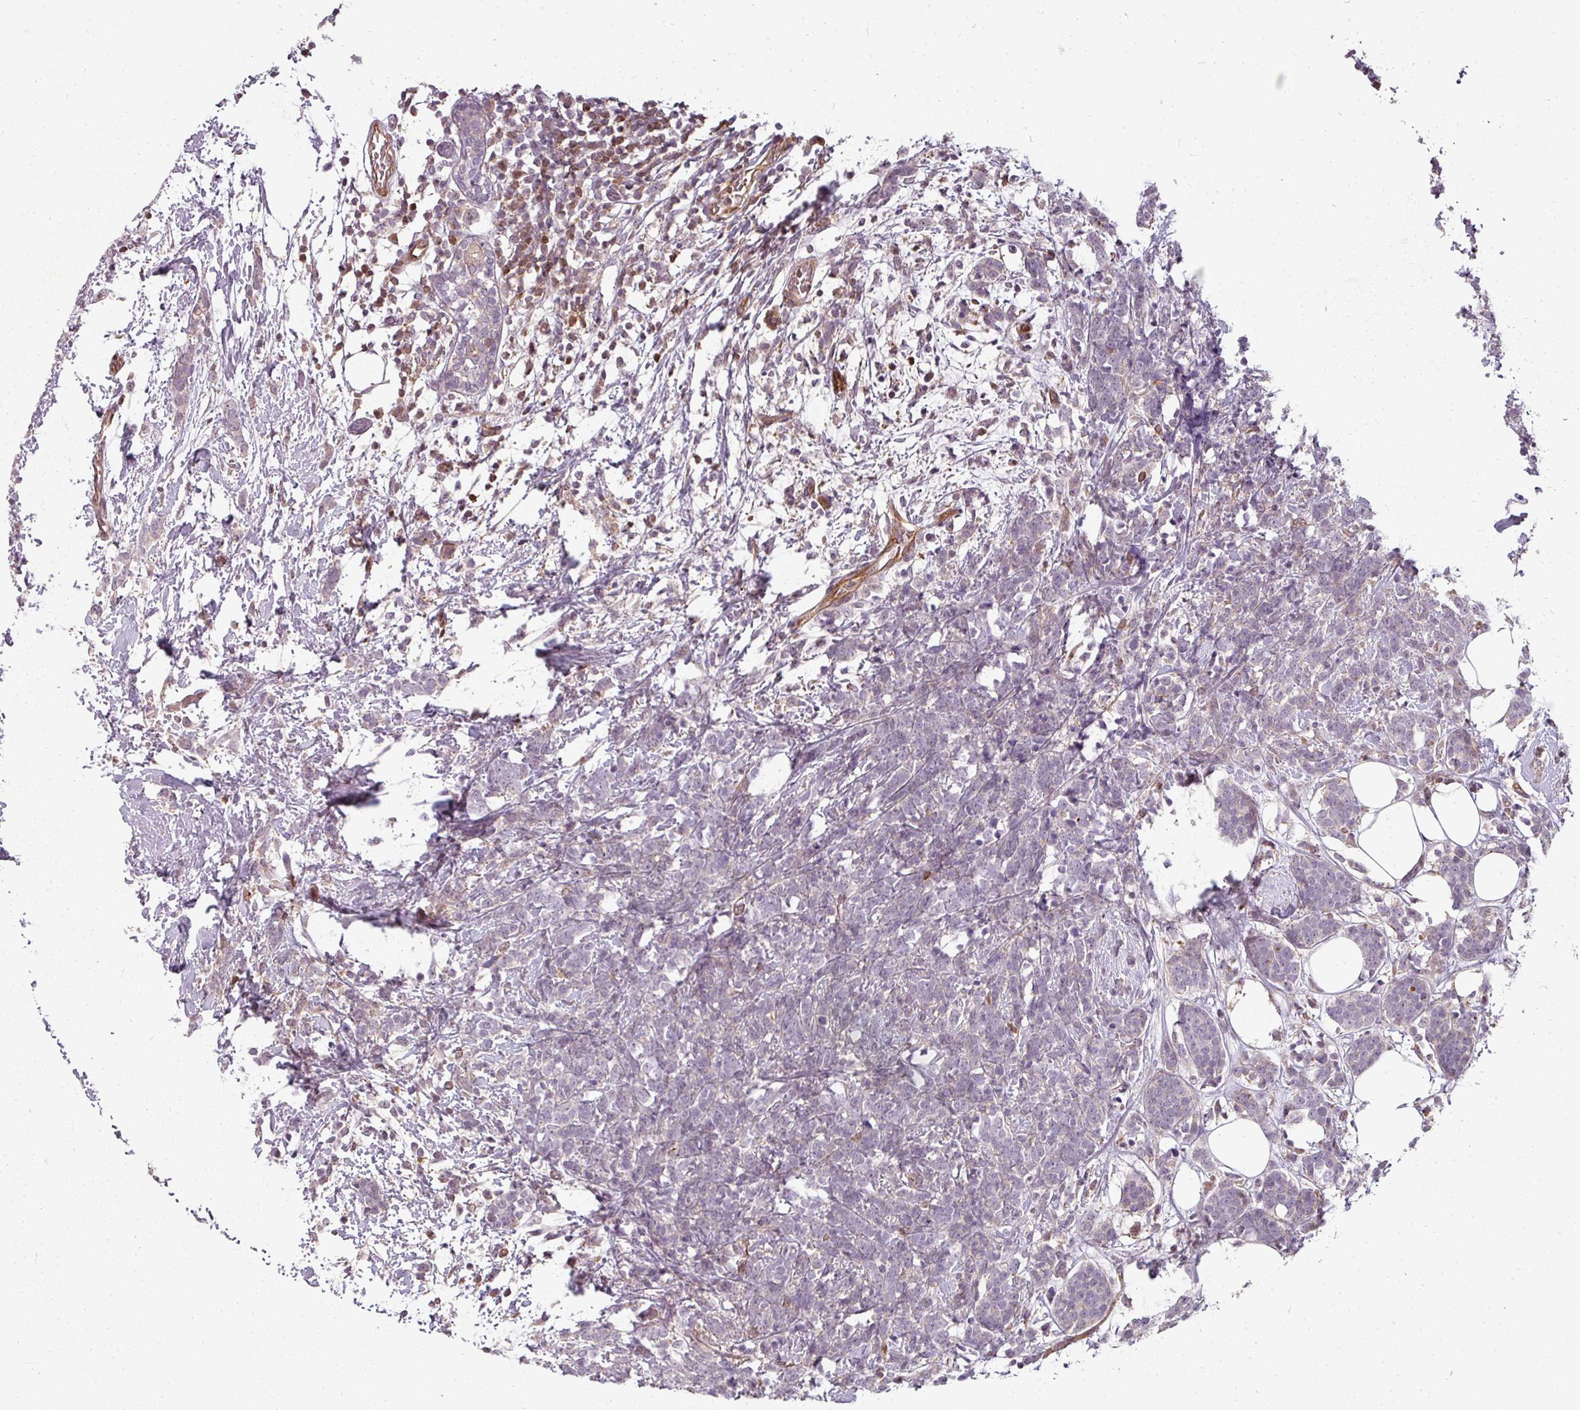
{"staining": {"intensity": "negative", "quantity": "none", "location": "none"}, "tissue": "breast cancer", "cell_type": "Tumor cells", "image_type": "cancer", "snomed": [{"axis": "morphology", "description": "Lobular carcinoma"}, {"axis": "topography", "description": "Breast"}], "caption": "This is a micrograph of immunohistochemistry staining of breast lobular carcinoma, which shows no expression in tumor cells. (Brightfield microscopy of DAB IHC at high magnification).", "gene": "CLIC1", "patient": {"sex": "female", "age": 58}}